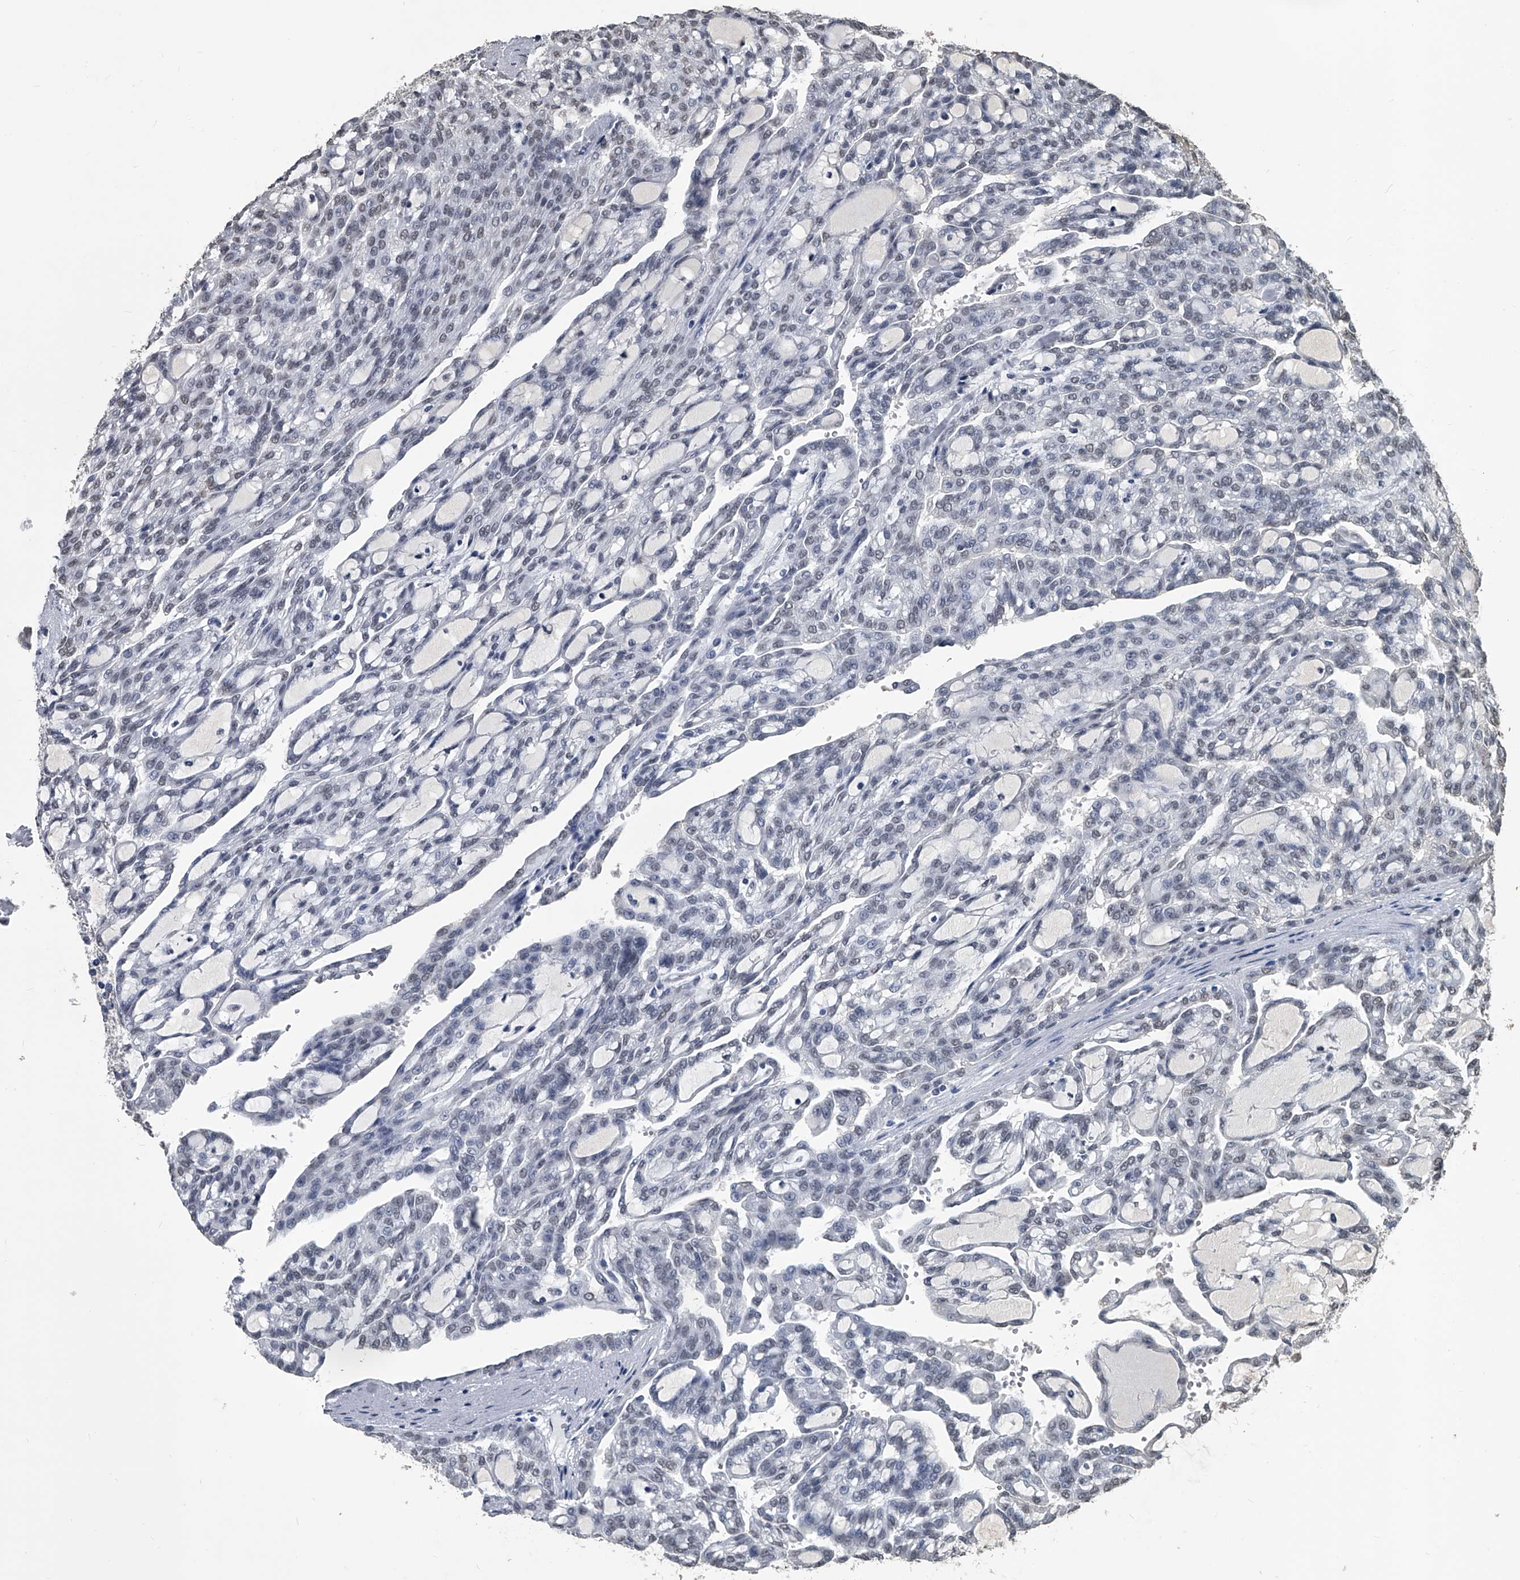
{"staining": {"intensity": "negative", "quantity": "none", "location": "none"}, "tissue": "renal cancer", "cell_type": "Tumor cells", "image_type": "cancer", "snomed": [{"axis": "morphology", "description": "Adenocarcinoma, NOS"}, {"axis": "topography", "description": "Kidney"}], "caption": "Tumor cells show no significant protein positivity in adenocarcinoma (renal).", "gene": "MATR3", "patient": {"sex": "male", "age": 63}}